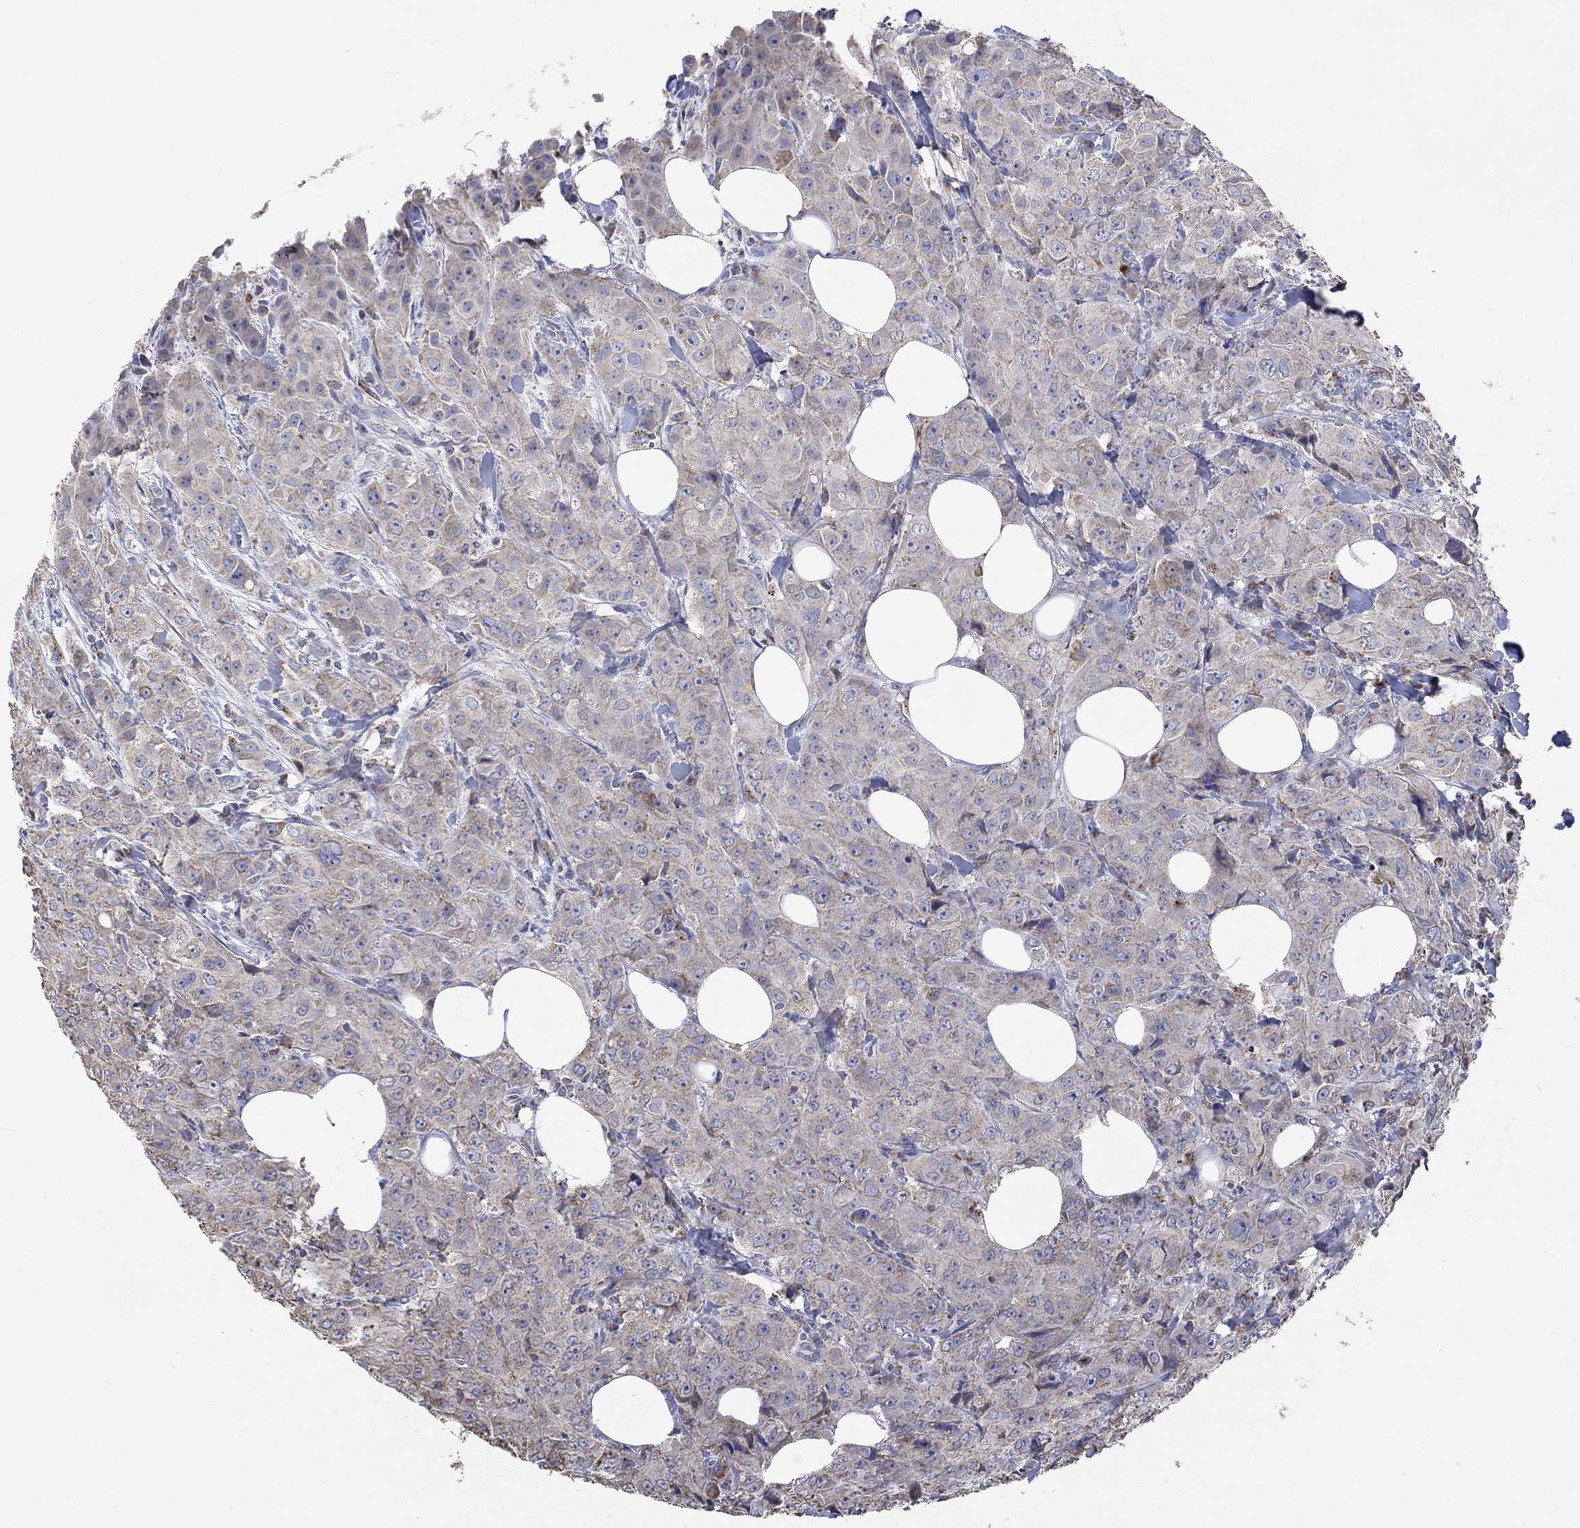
{"staining": {"intensity": "weak", "quantity": "25%-75%", "location": "cytoplasmic/membranous"}, "tissue": "breast cancer", "cell_type": "Tumor cells", "image_type": "cancer", "snomed": [{"axis": "morphology", "description": "Duct carcinoma"}, {"axis": "topography", "description": "Breast"}], "caption": "Tumor cells exhibit low levels of weak cytoplasmic/membranous staining in about 25%-75% of cells in human breast intraductal carcinoma.", "gene": "UGT8", "patient": {"sex": "female", "age": 43}}